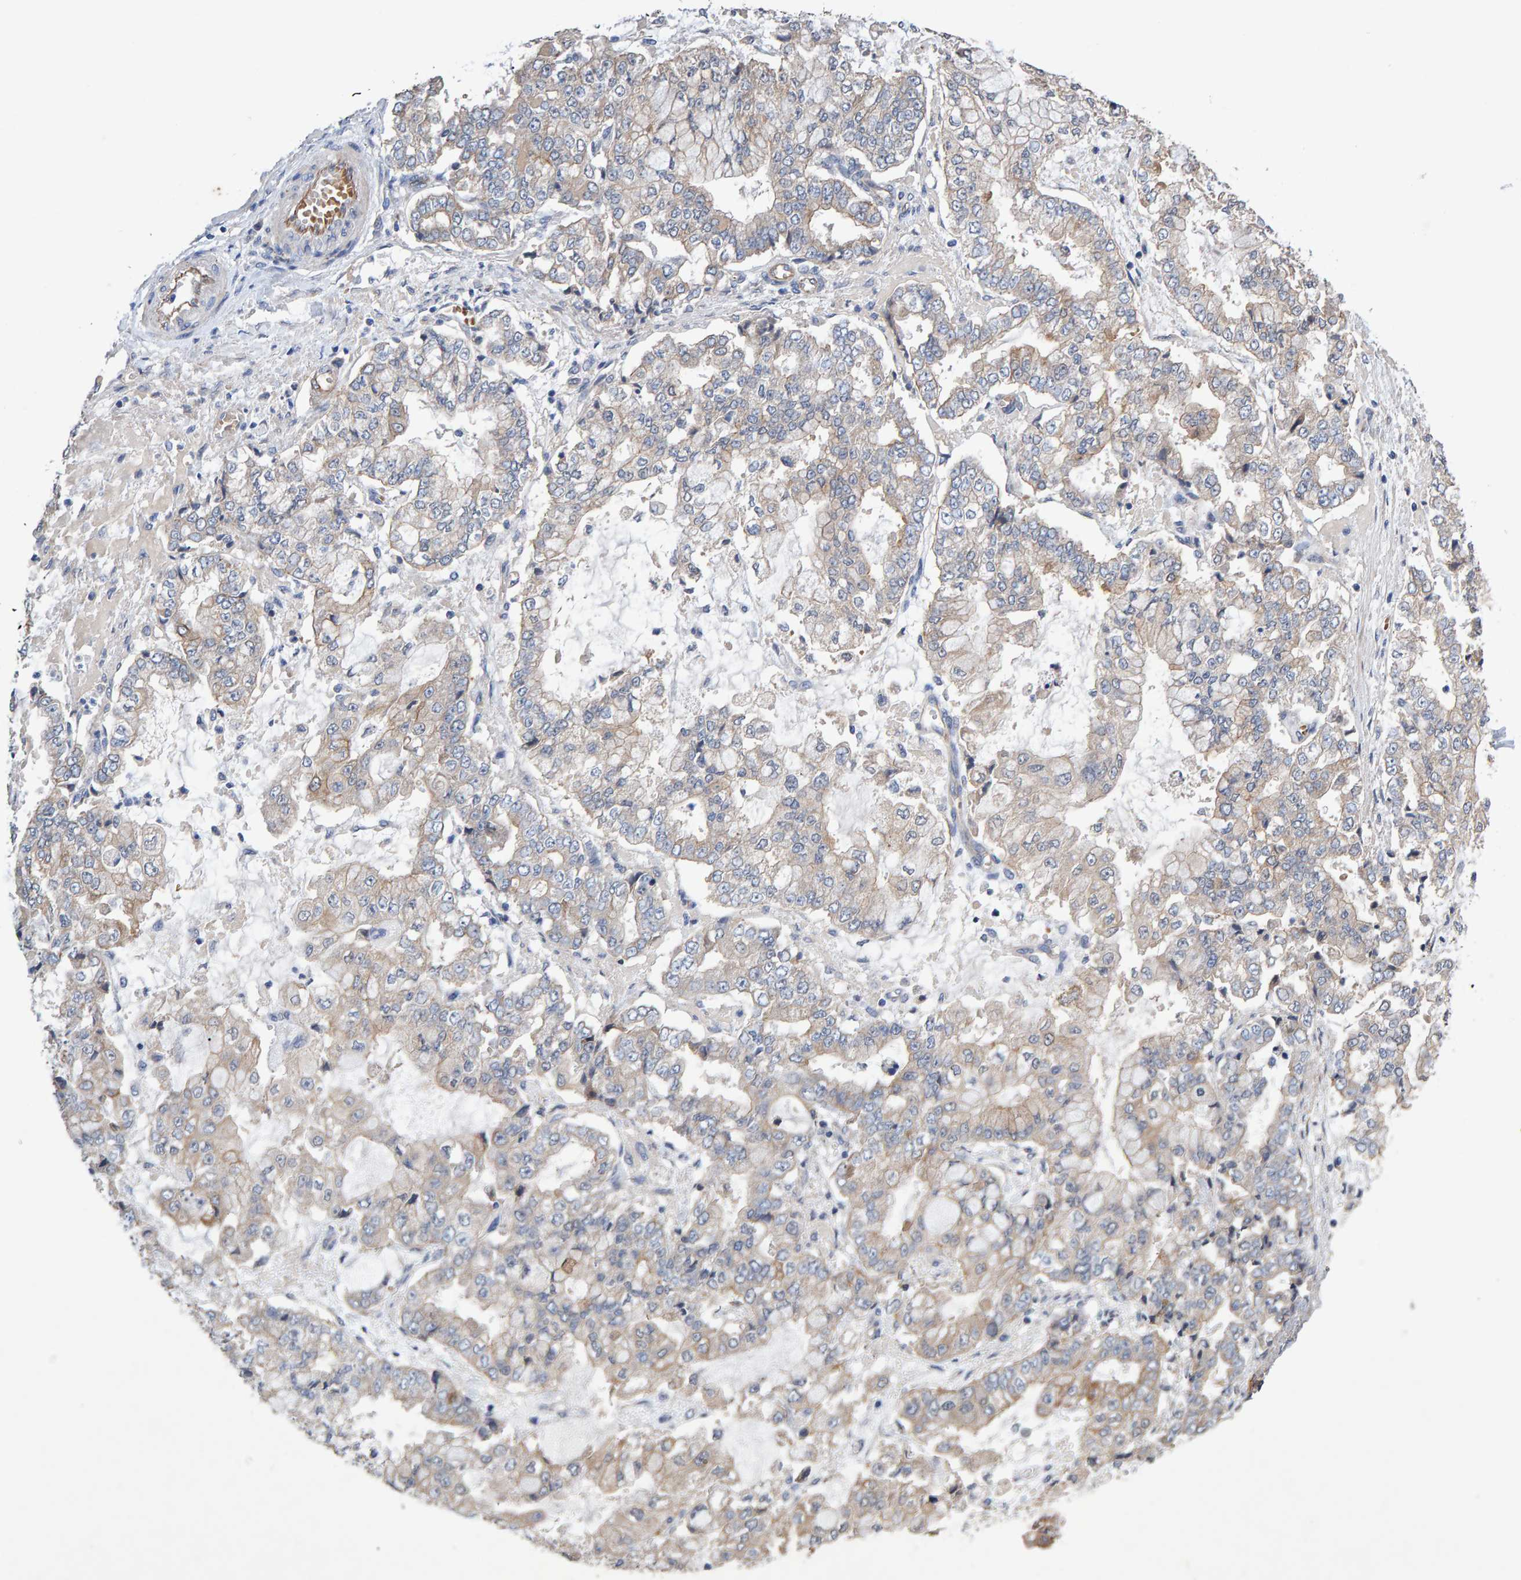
{"staining": {"intensity": "weak", "quantity": ">75%", "location": "cytoplasmic/membranous"}, "tissue": "stomach cancer", "cell_type": "Tumor cells", "image_type": "cancer", "snomed": [{"axis": "morphology", "description": "Adenocarcinoma, NOS"}, {"axis": "topography", "description": "Stomach"}], "caption": "Adenocarcinoma (stomach) tissue demonstrates weak cytoplasmic/membranous staining in about >75% of tumor cells", "gene": "EFR3A", "patient": {"sex": "male", "age": 76}}